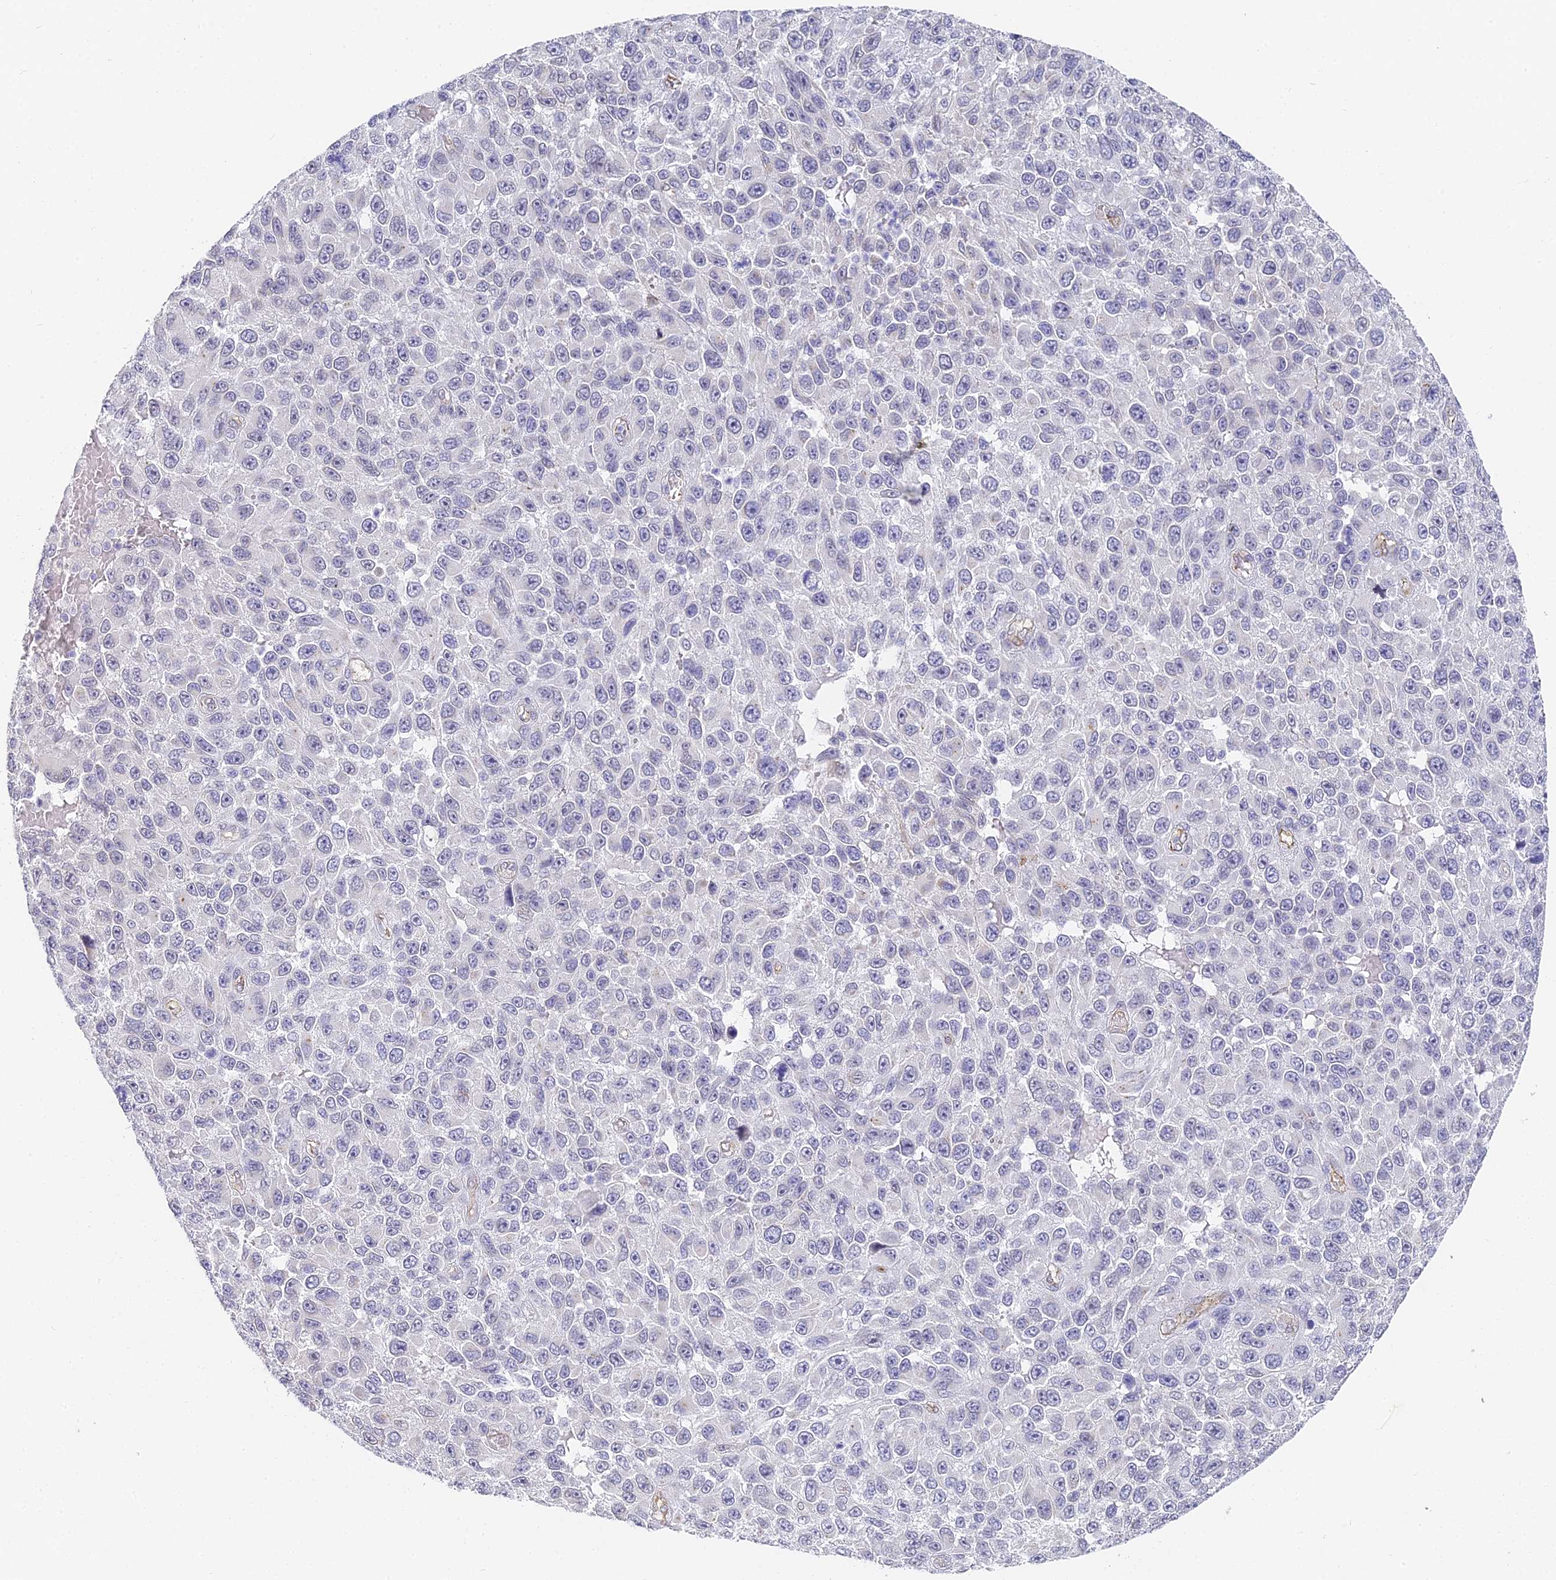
{"staining": {"intensity": "negative", "quantity": "none", "location": "none"}, "tissue": "melanoma", "cell_type": "Tumor cells", "image_type": "cancer", "snomed": [{"axis": "morphology", "description": "Malignant melanoma, NOS"}, {"axis": "topography", "description": "Skin"}], "caption": "This is an IHC micrograph of malignant melanoma. There is no staining in tumor cells.", "gene": "GJA1", "patient": {"sex": "female", "age": 96}}